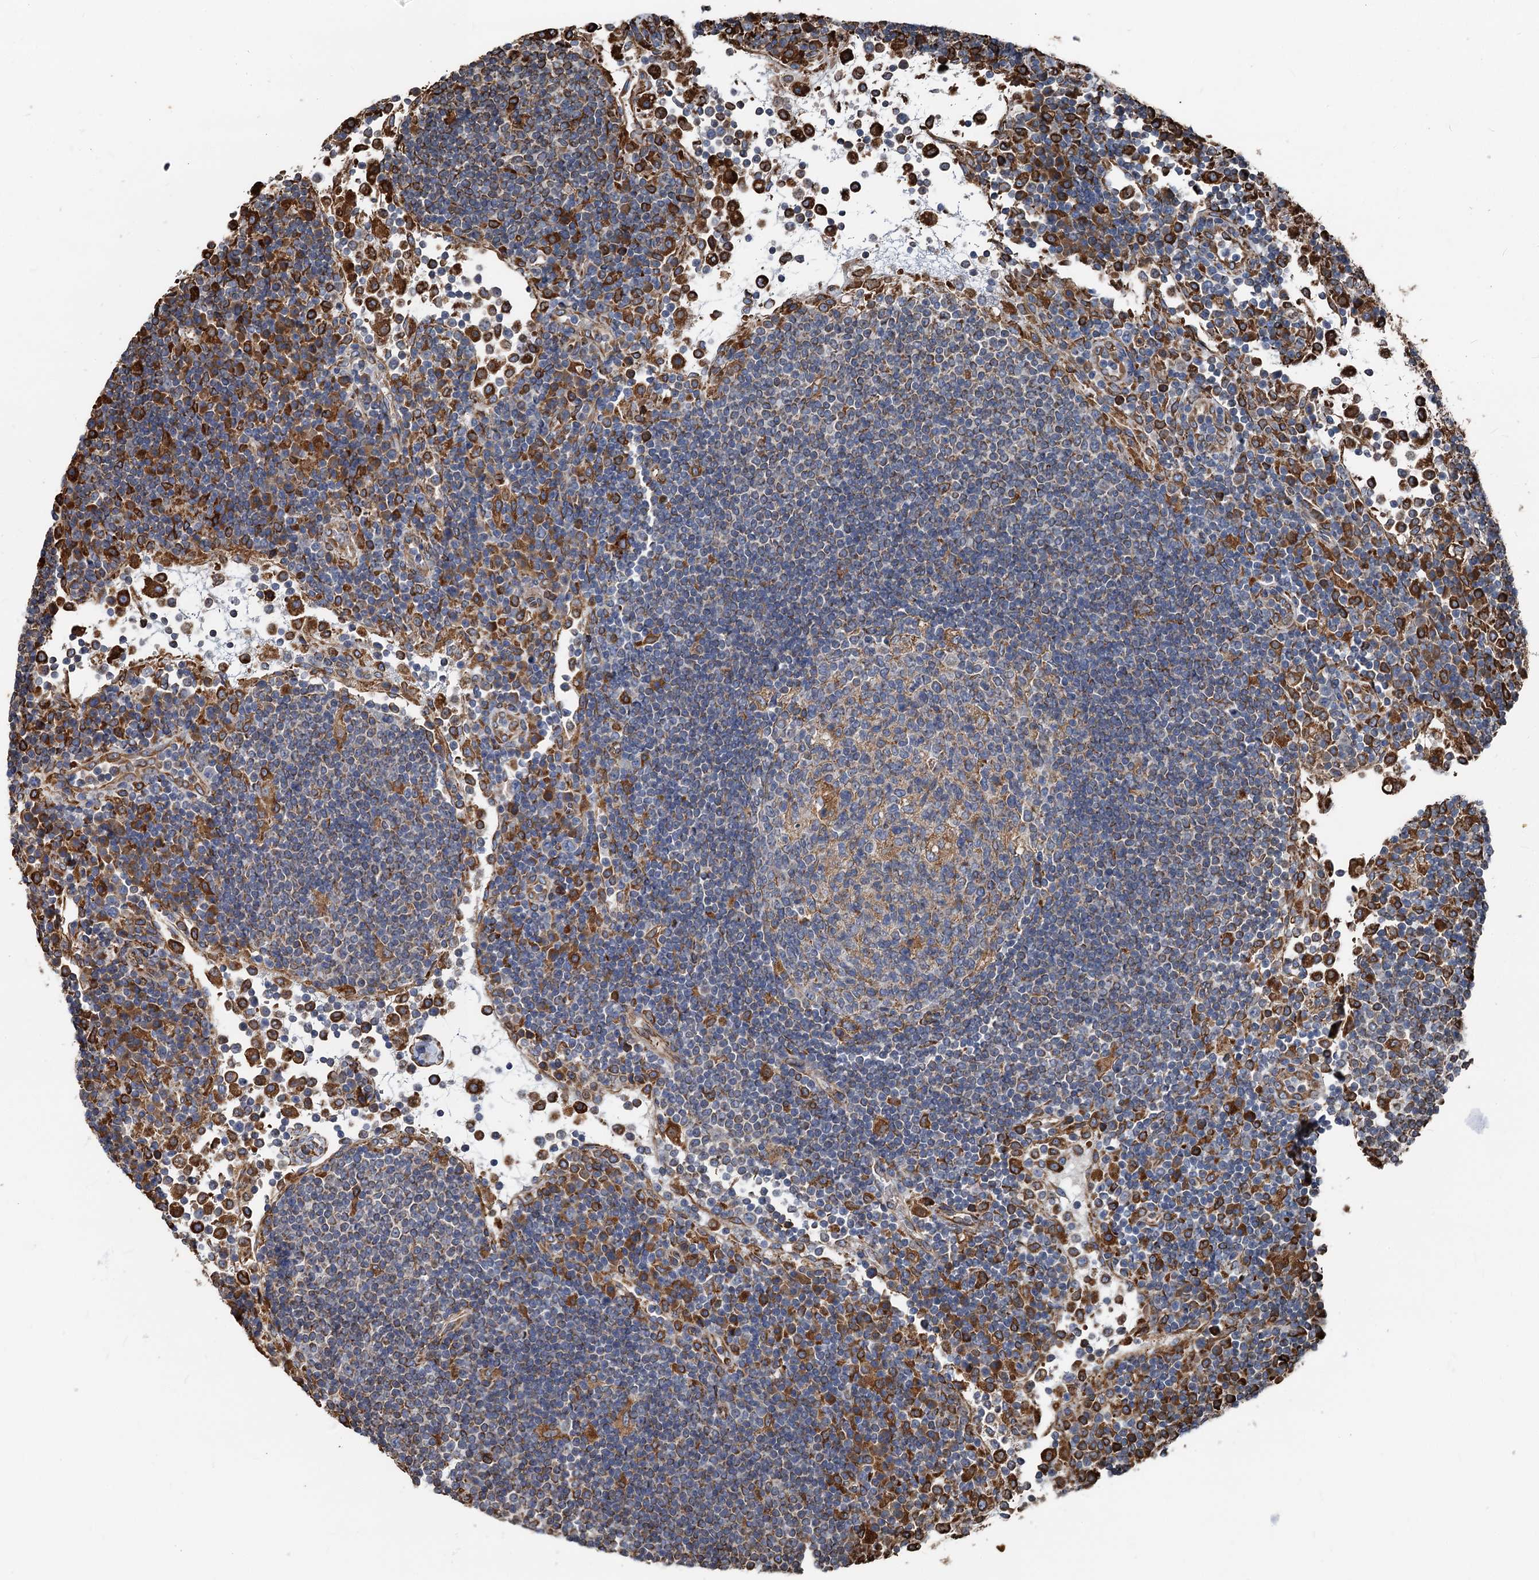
{"staining": {"intensity": "moderate", "quantity": "<25%", "location": "cytoplasmic/membranous"}, "tissue": "lymph node", "cell_type": "Germinal center cells", "image_type": "normal", "snomed": [{"axis": "morphology", "description": "Normal tissue, NOS"}, {"axis": "topography", "description": "Lymph node"}], "caption": "Protein staining of benign lymph node displays moderate cytoplasmic/membranous expression in approximately <25% of germinal center cells.", "gene": "NEURL1B", "patient": {"sex": "female", "age": 53}}